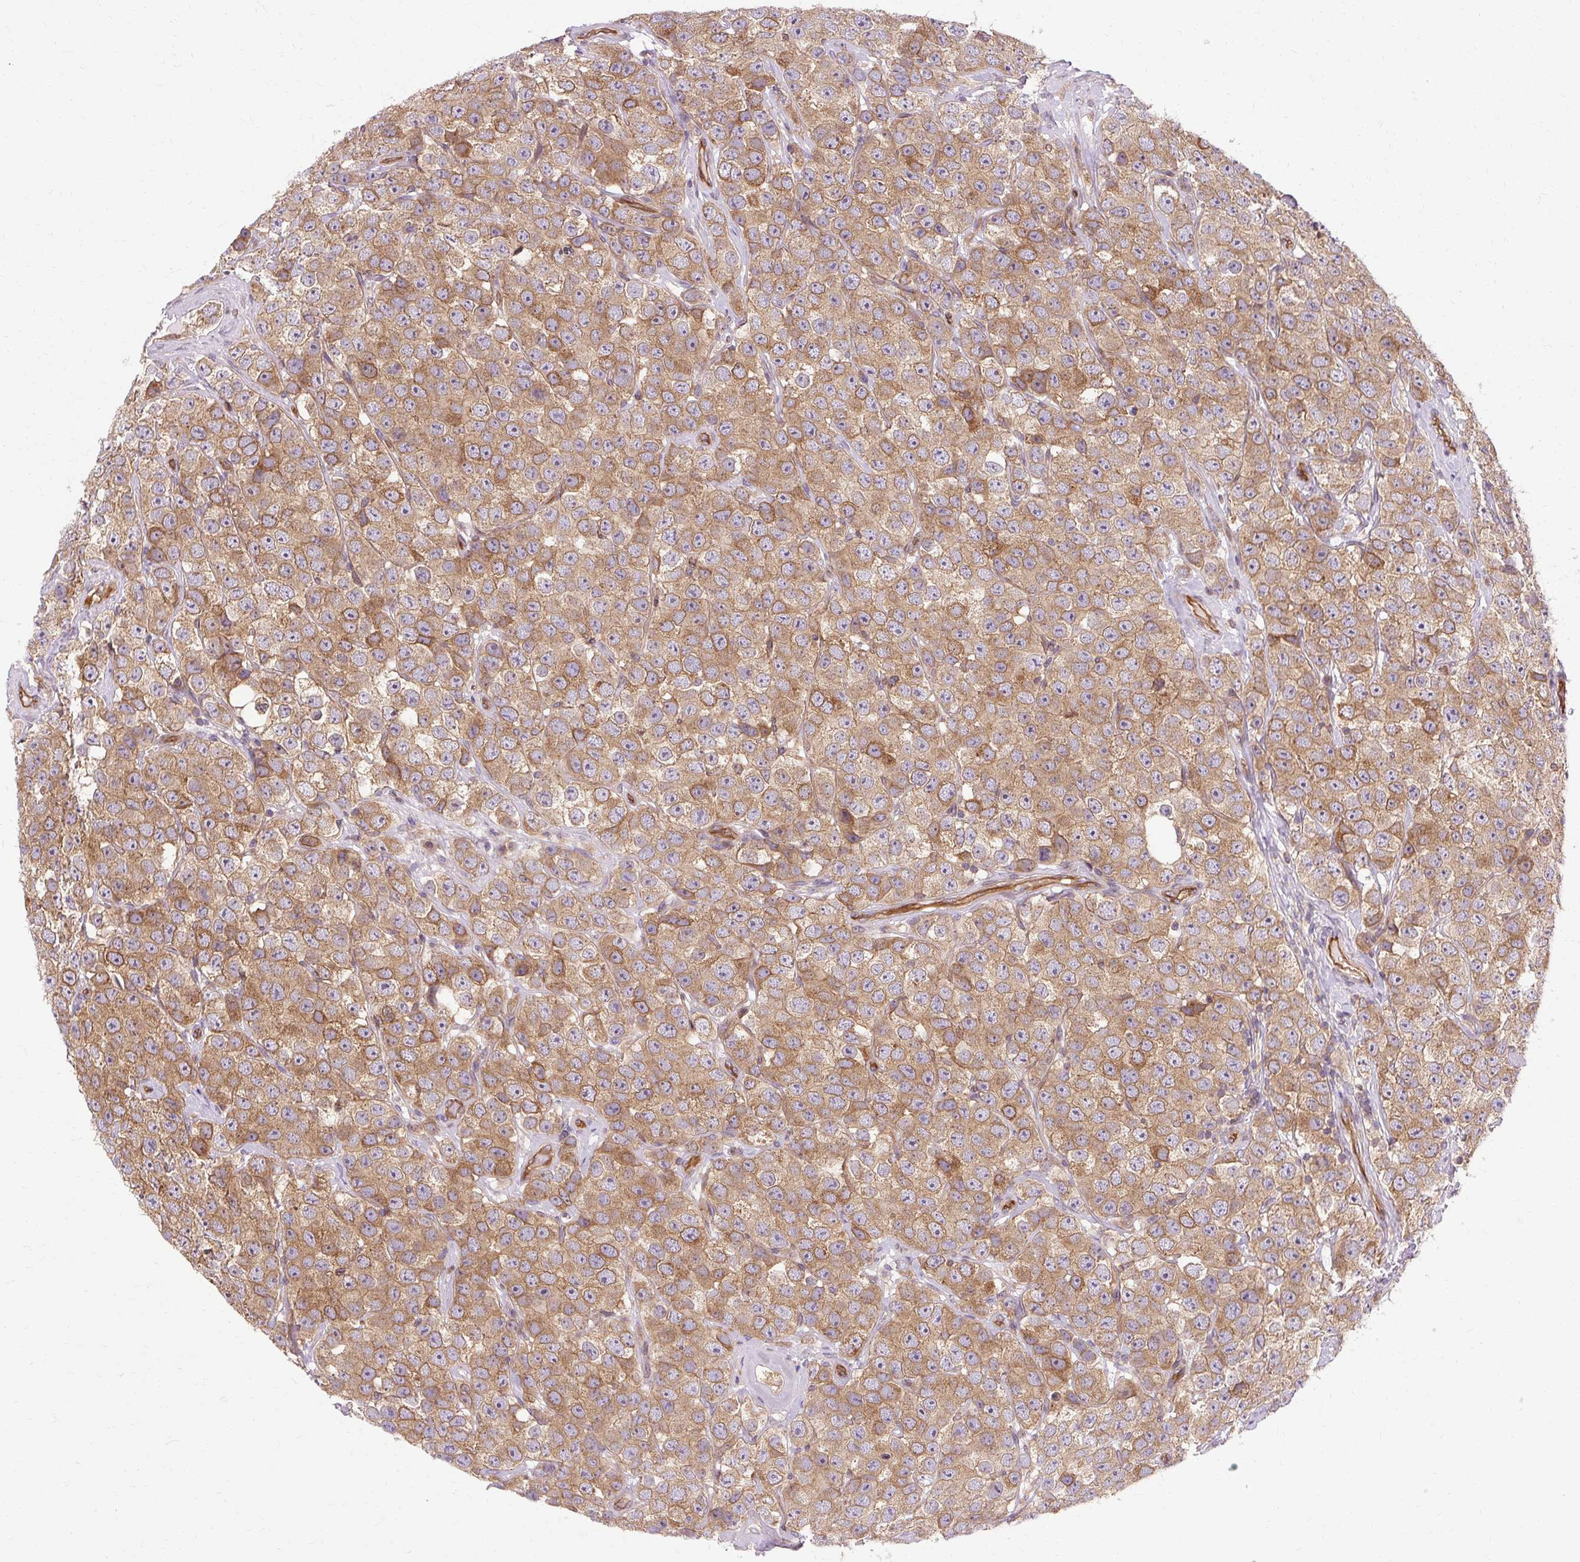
{"staining": {"intensity": "moderate", "quantity": ">75%", "location": "cytoplasmic/membranous"}, "tissue": "testis cancer", "cell_type": "Tumor cells", "image_type": "cancer", "snomed": [{"axis": "morphology", "description": "Seminoma, NOS"}, {"axis": "topography", "description": "Testis"}], "caption": "Human seminoma (testis) stained with a brown dye exhibits moderate cytoplasmic/membranous positive expression in about >75% of tumor cells.", "gene": "CCDC93", "patient": {"sex": "male", "age": 28}}